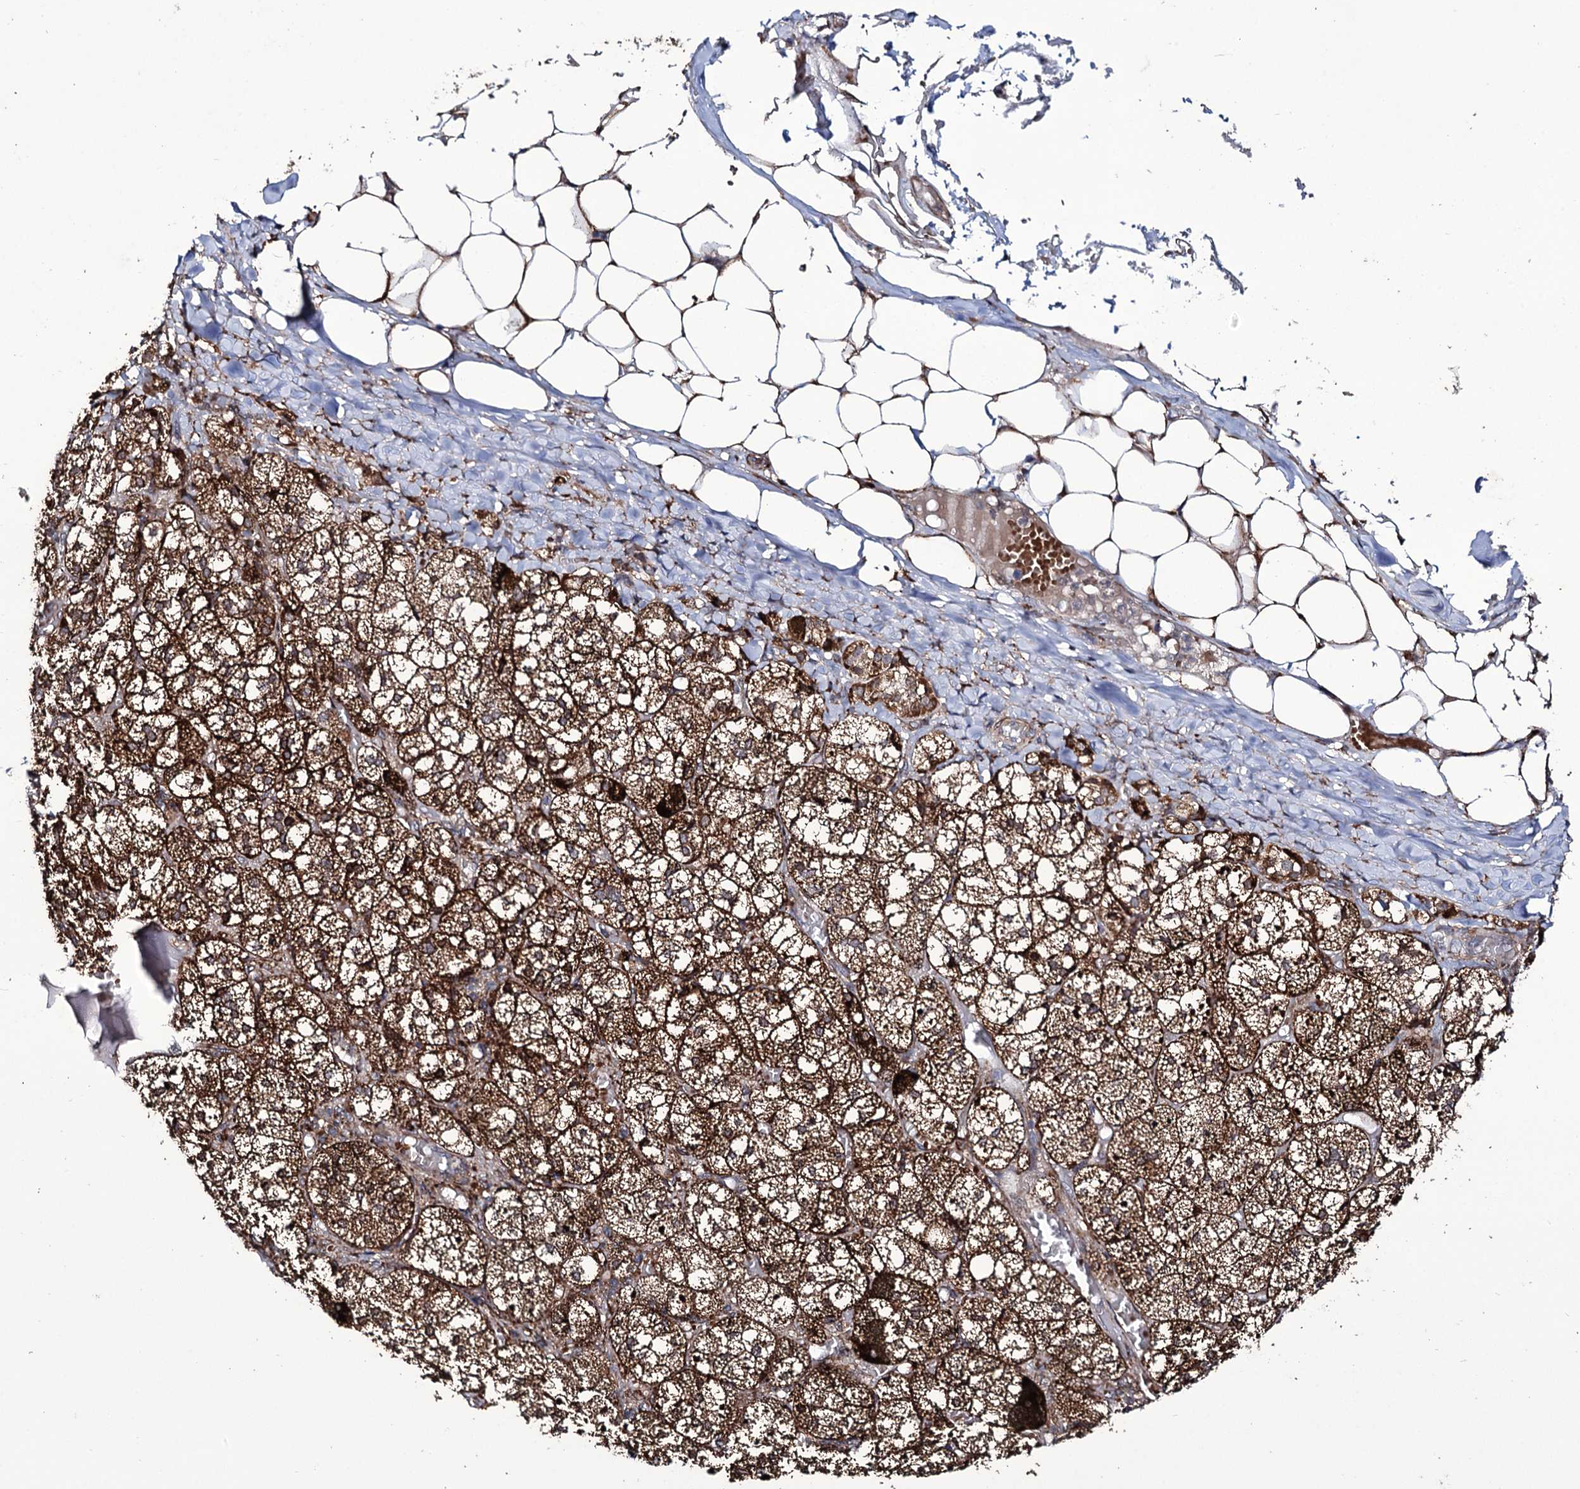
{"staining": {"intensity": "strong", "quantity": ">75%", "location": "cytoplasmic/membranous"}, "tissue": "adrenal gland", "cell_type": "Glandular cells", "image_type": "normal", "snomed": [{"axis": "morphology", "description": "Normal tissue, NOS"}, {"axis": "topography", "description": "Adrenal gland"}], "caption": "Strong cytoplasmic/membranous positivity is identified in about >75% of glandular cells in benign adrenal gland.", "gene": "TUBGCP5", "patient": {"sex": "female", "age": 61}}